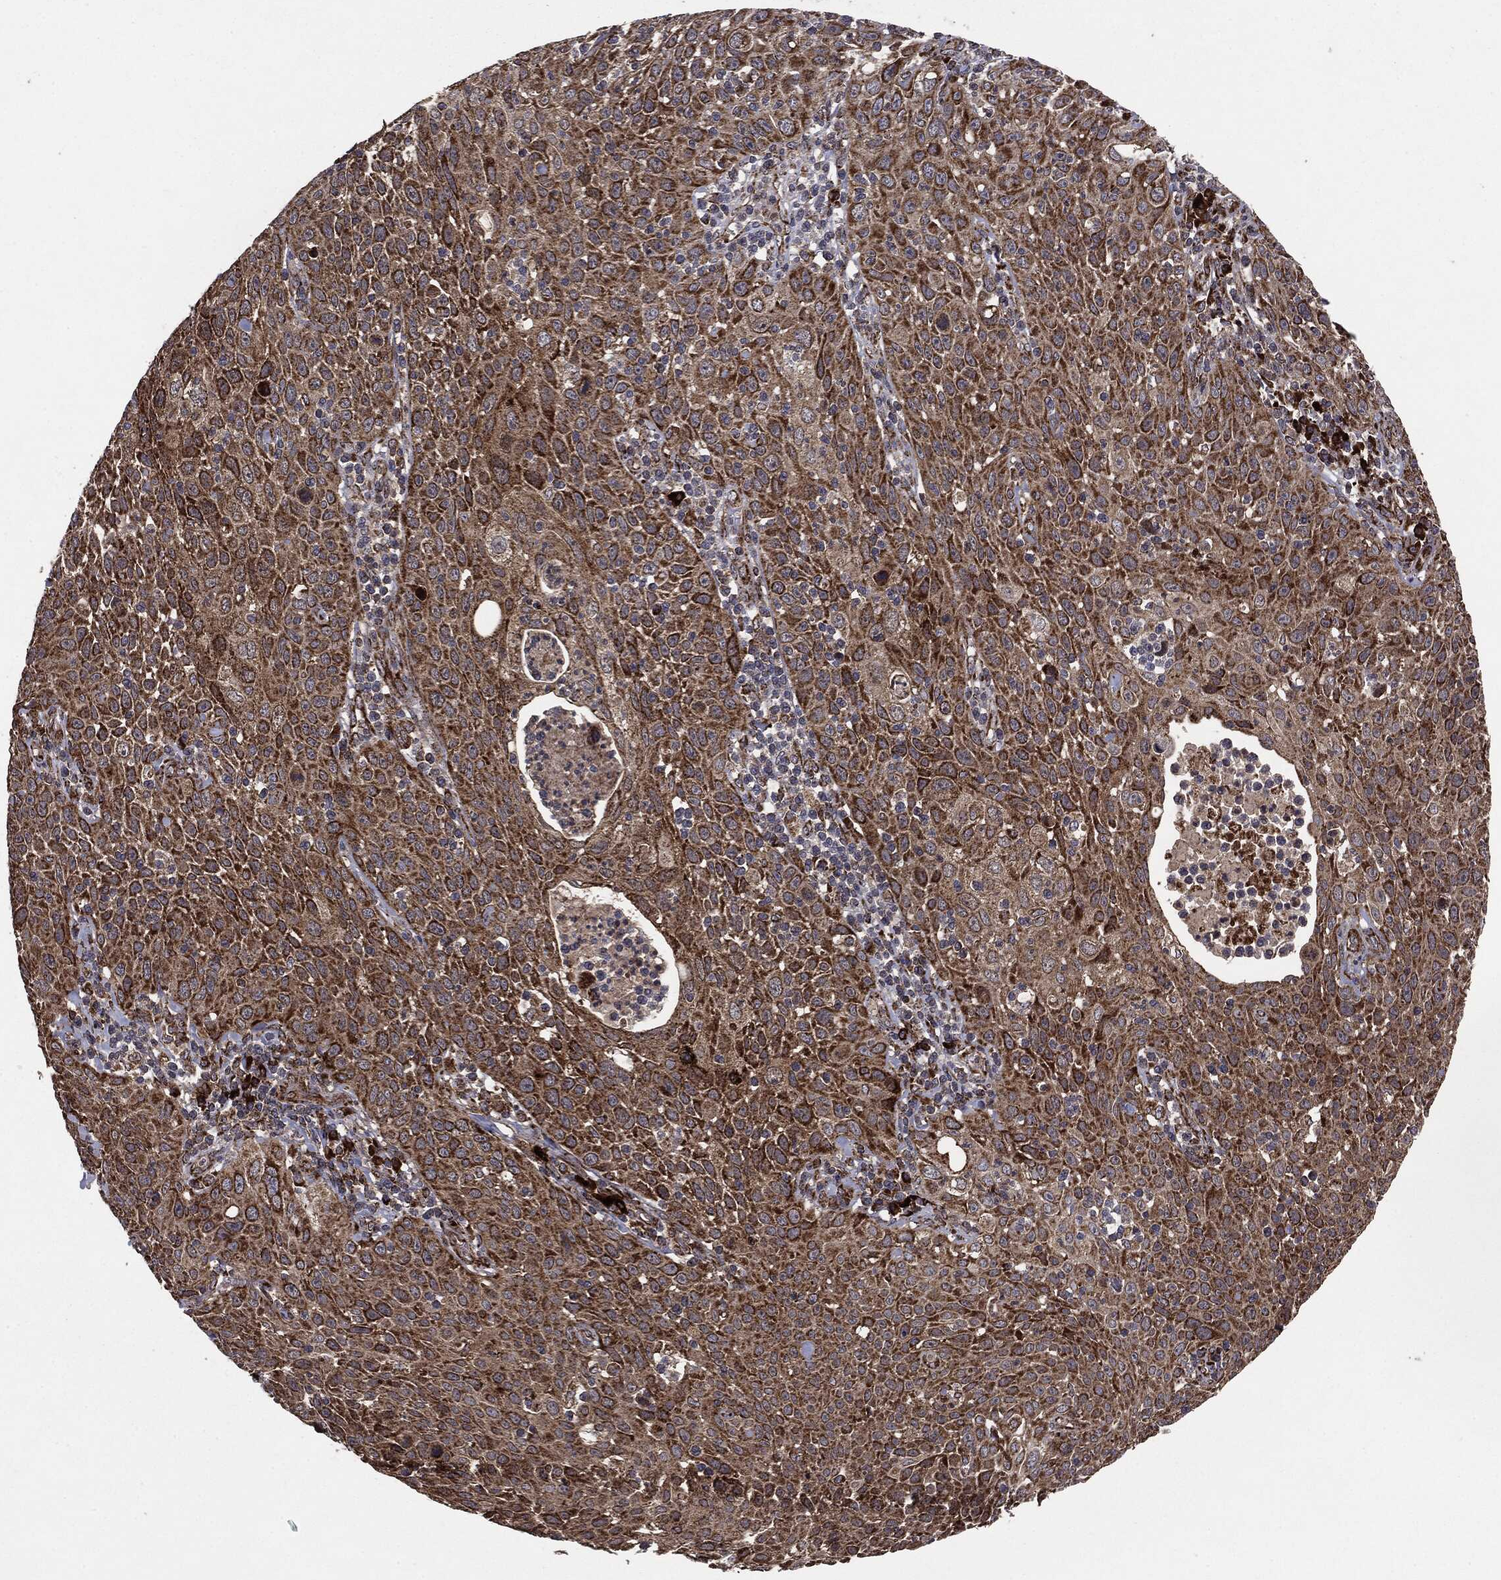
{"staining": {"intensity": "moderate", "quantity": ">75%", "location": "cytoplasmic/membranous"}, "tissue": "cervical cancer", "cell_type": "Tumor cells", "image_type": "cancer", "snomed": [{"axis": "morphology", "description": "Squamous cell carcinoma, NOS"}, {"axis": "topography", "description": "Cervix"}], "caption": "Immunohistochemistry (IHC) staining of cervical squamous cell carcinoma, which displays medium levels of moderate cytoplasmic/membranous staining in about >75% of tumor cells indicating moderate cytoplasmic/membranous protein staining. The staining was performed using DAB (3,3'-diaminobenzidine) (brown) for protein detection and nuclei were counterstained in hematoxylin (blue).", "gene": "MAP2K1", "patient": {"sex": "female", "age": 26}}